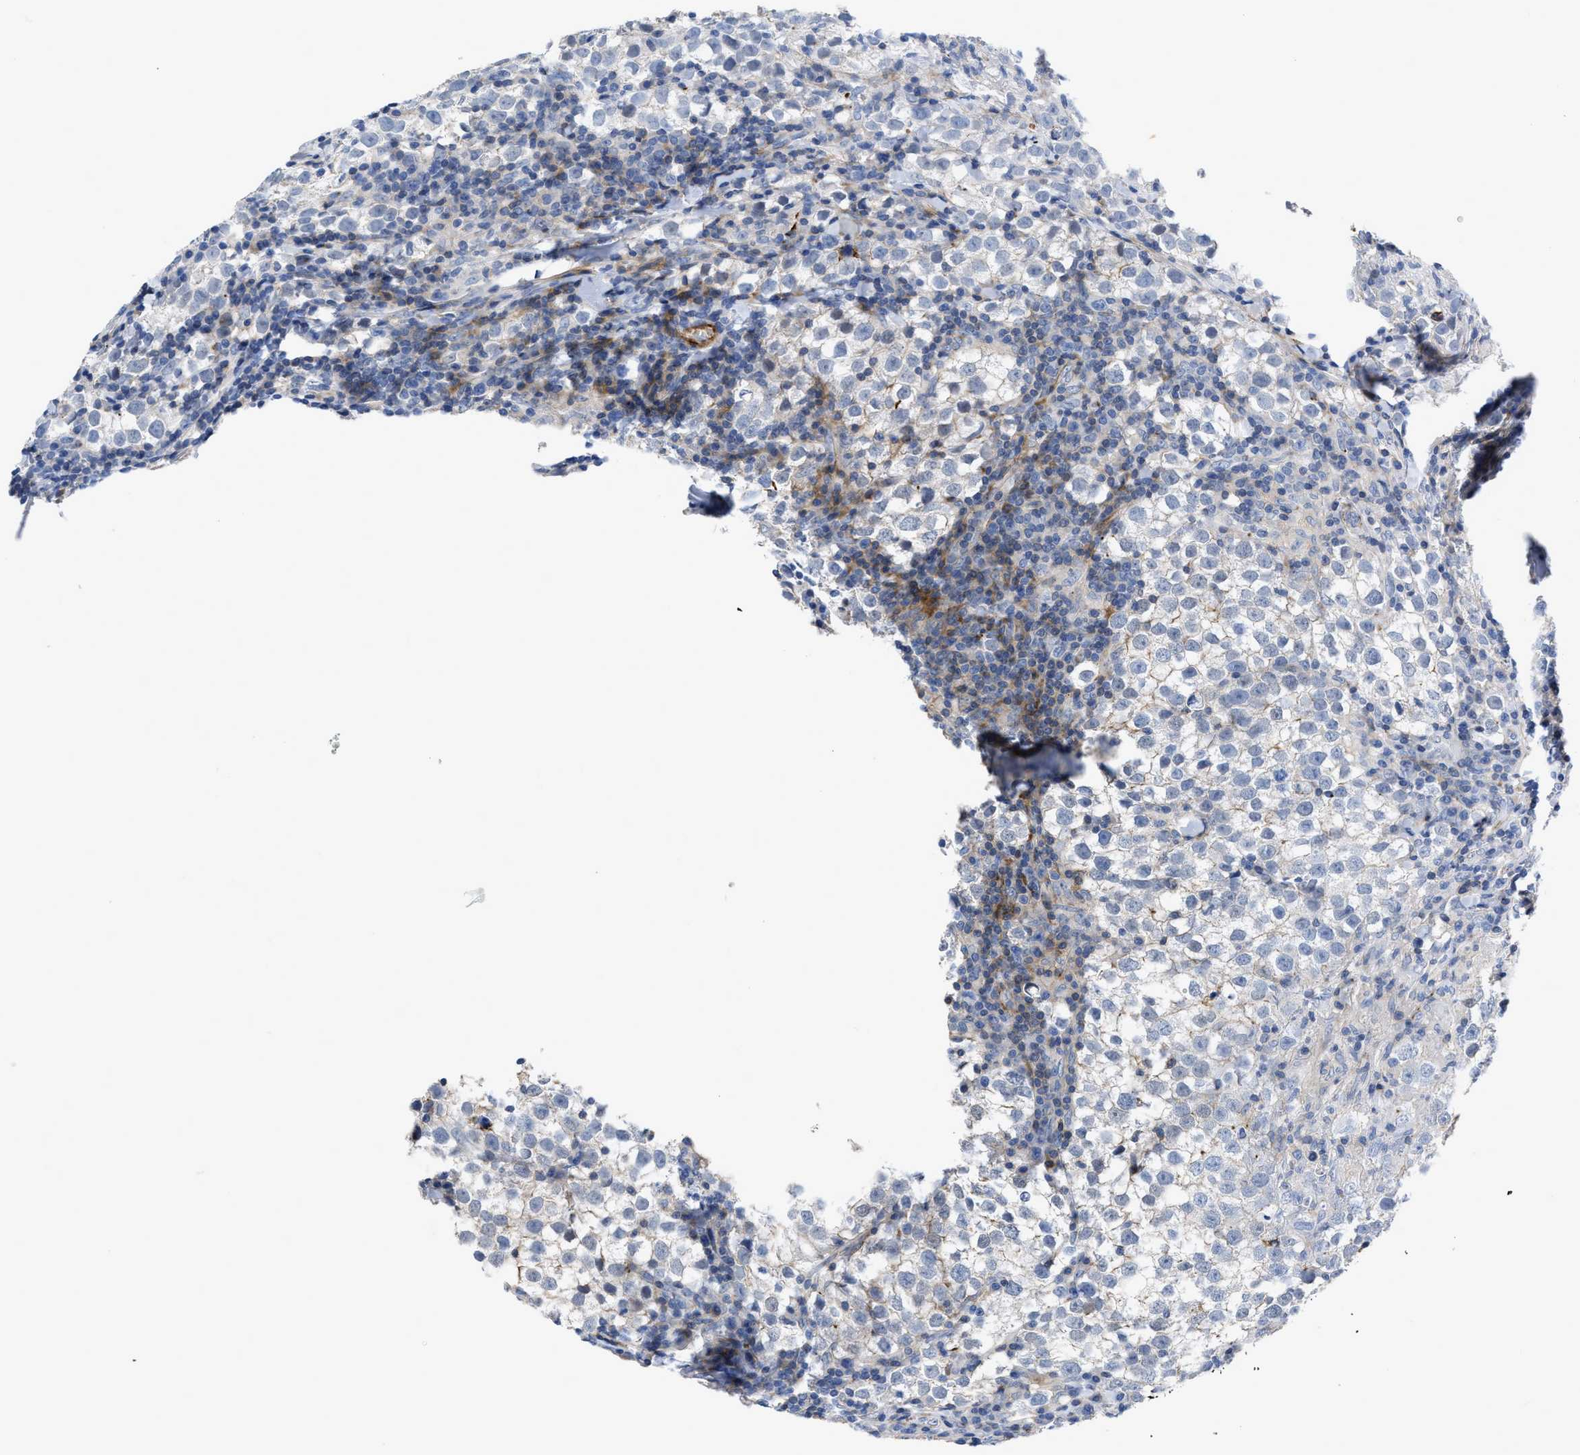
{"staining": {"intensity": "negative", "quantity": "none", "location": "none"}, "tissue": "testis cancer", "cell_type": "Tumor cells", "image_type": "cancer", "snomed": [{"axis": "morphology", "description": "Seminoma, NOS"}, {"axis": "morphology", "description": "Carcinoma, Embryonal, NOS"}, {"axis": "topography", "description": "Testis"}], "caption": "Photomicrograph shows no significant protein positivity in tumor cells of testis cancer (seminoma).", "gene": "PRMT2", "patient": {"sex": "male", "age": 36}}